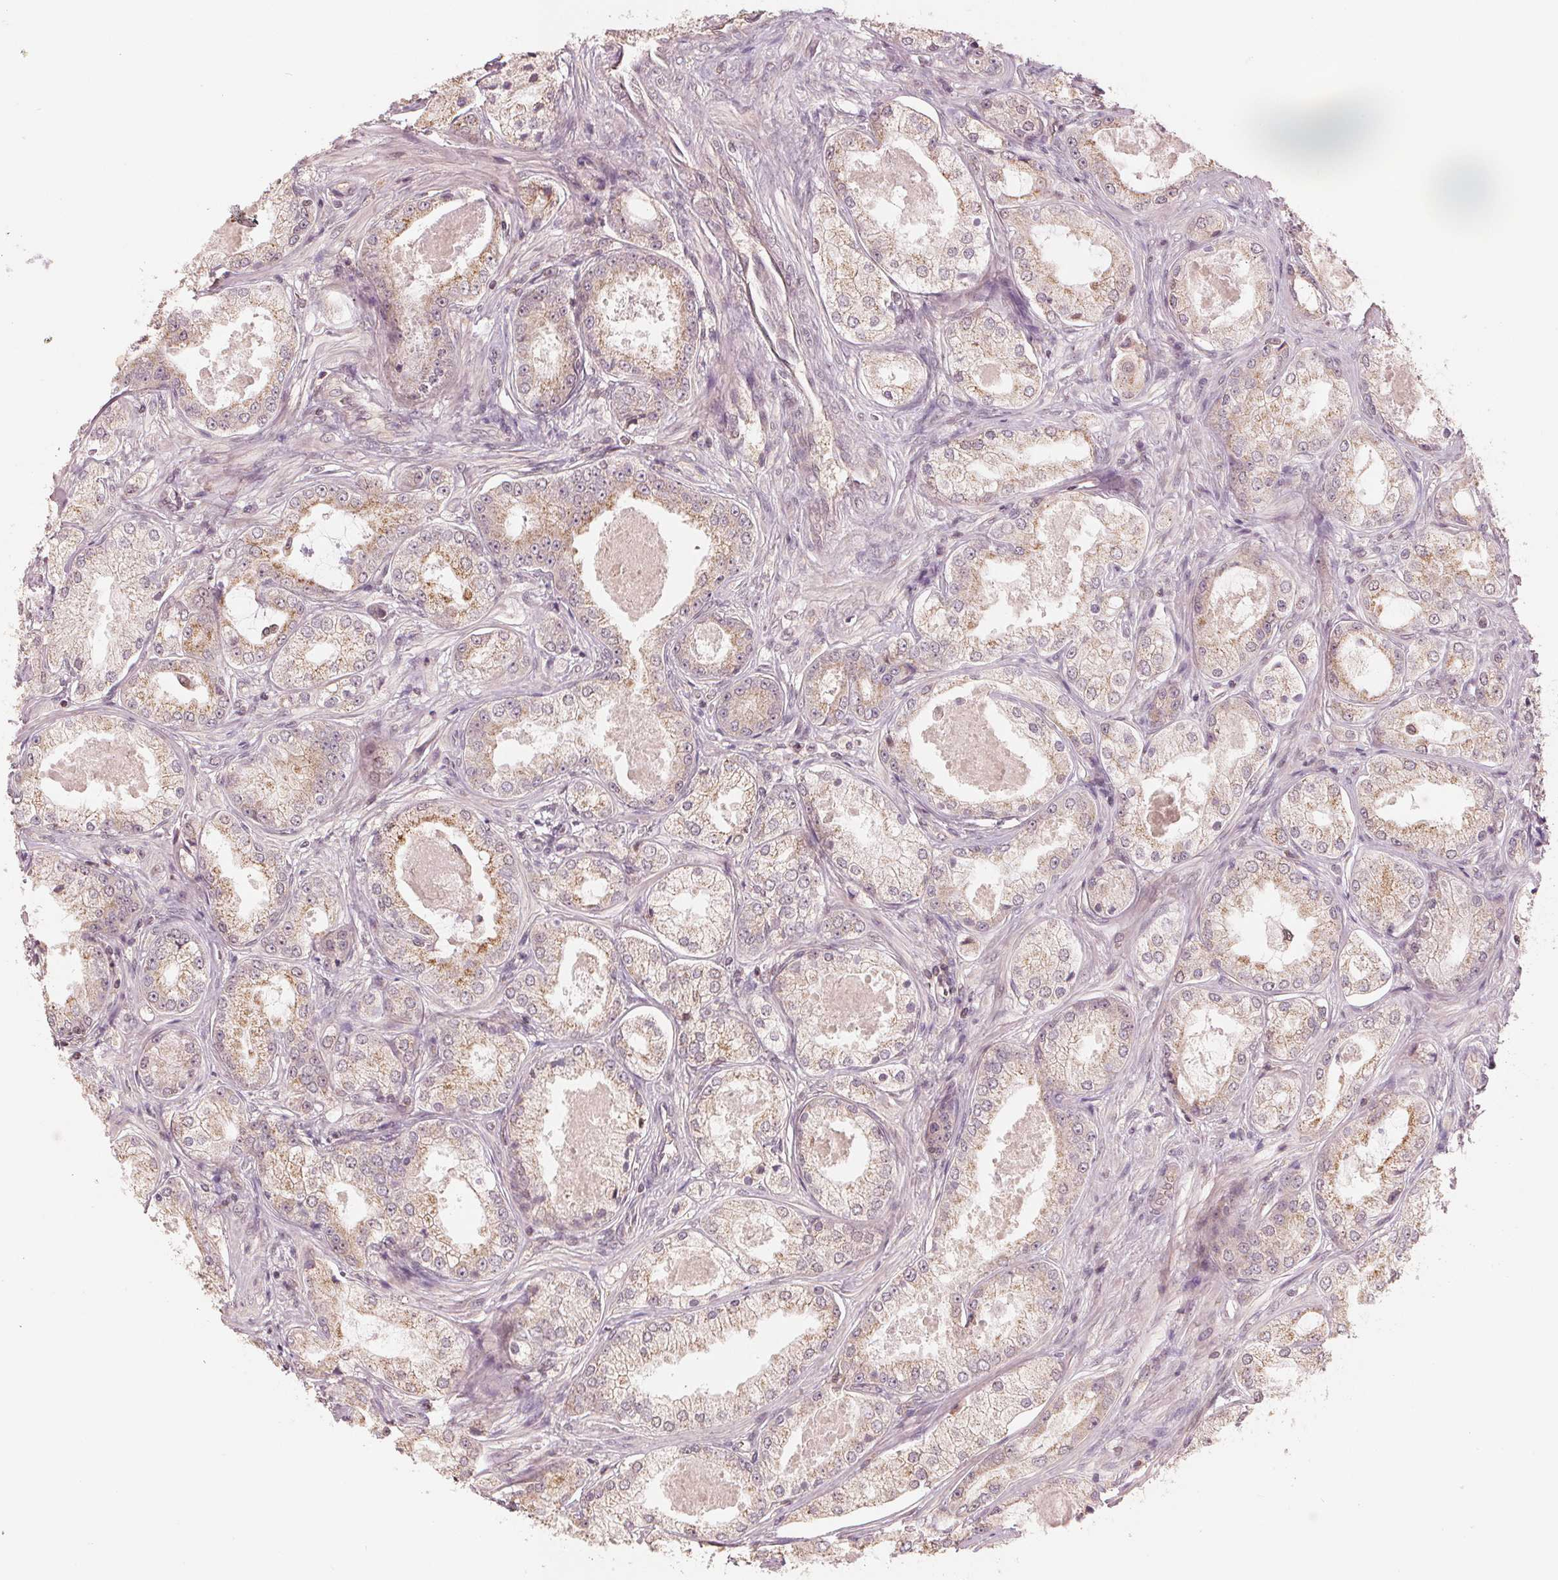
{"staining": {"intensity": "moderate", "quantity": ">75%", "location": "cytoplasmic/membranous"}, "tissue": "prostate cancer", "cell_type": "Tumor cells", "image_type": "cancer", "snomed": [{"axis": "morphology", "description": "Adenocarcinoma, Low grade"}, {"axis": "topography", "description": "Prostate"}], "caption": "Protein expression analysis of prostate cancer (adenocarcinoma (low-grade)) reveals moderate cytoplasmic/membranous positivity in approximately >75% of tumor cells. (DAB (3,3'-diaminobenzidine) IHC with brightfield microscopy, high magnification).", "gene": "C2orf73", "patient": {"sex": "male", "age": 68}}